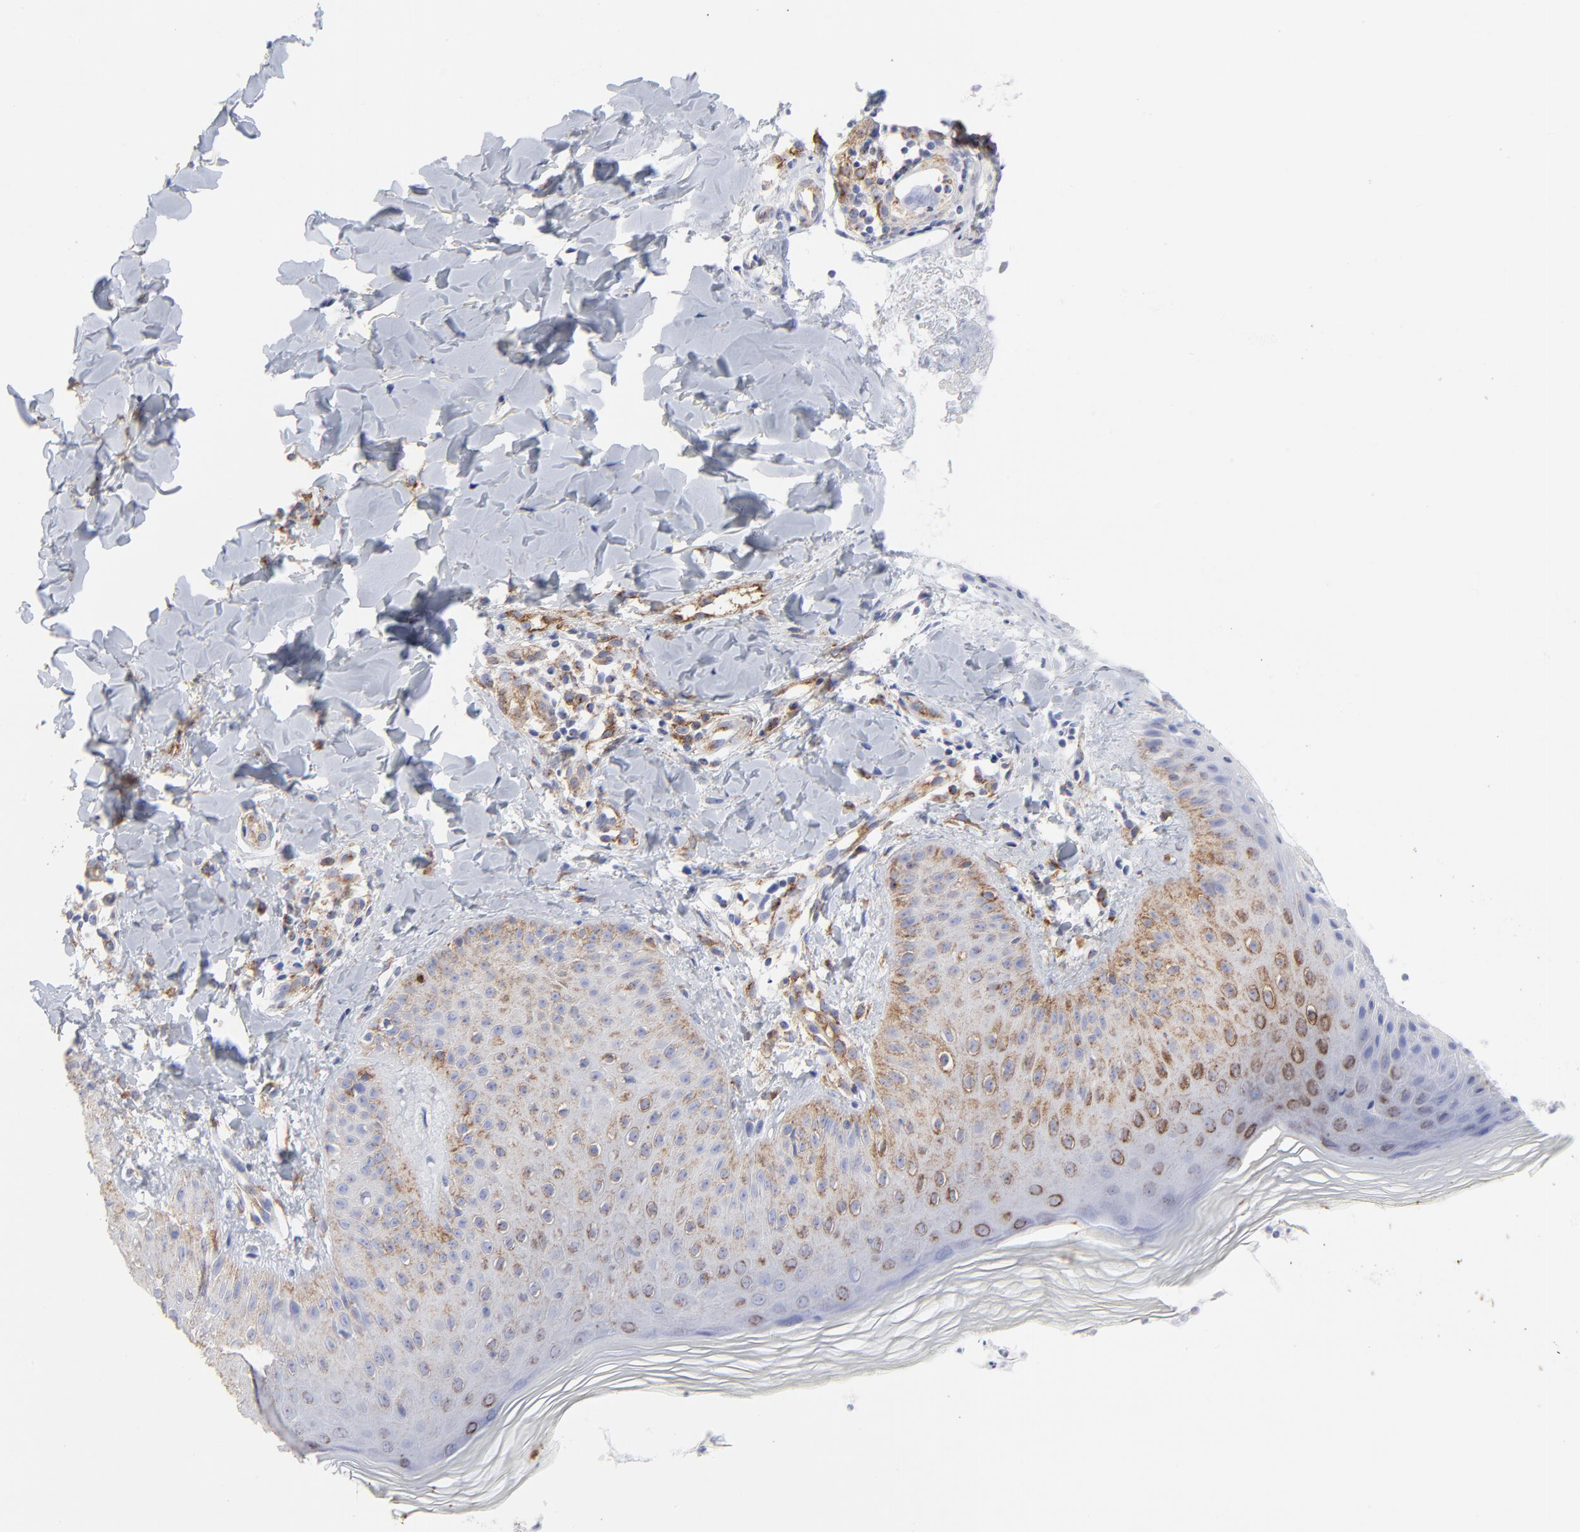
{"staining": {"intensity": "moderate", "quantity": ">75%", "location": "cytoplasmic/membranous"}, "tissue": "skin", "cell_type": "Epidermal cells", "image_type": "normal", "snomed": [{"axis": "morphology", "description": "Normal tissue, NOS"}, {"axis": "morphology", "description": "Inflammation, NOS"}, {"axis": "topography", "description": "Soft tissue"}, {"axis": "topography", "description": "Anal"}], "caption": "Epidermal cells demonstrate medium levels of moderate cytoplasmic/membranous staining in approximately >75% of cells in normal human skin.", "gene": "CNTN3", "patient": {"sex": "female", "age": 15}}